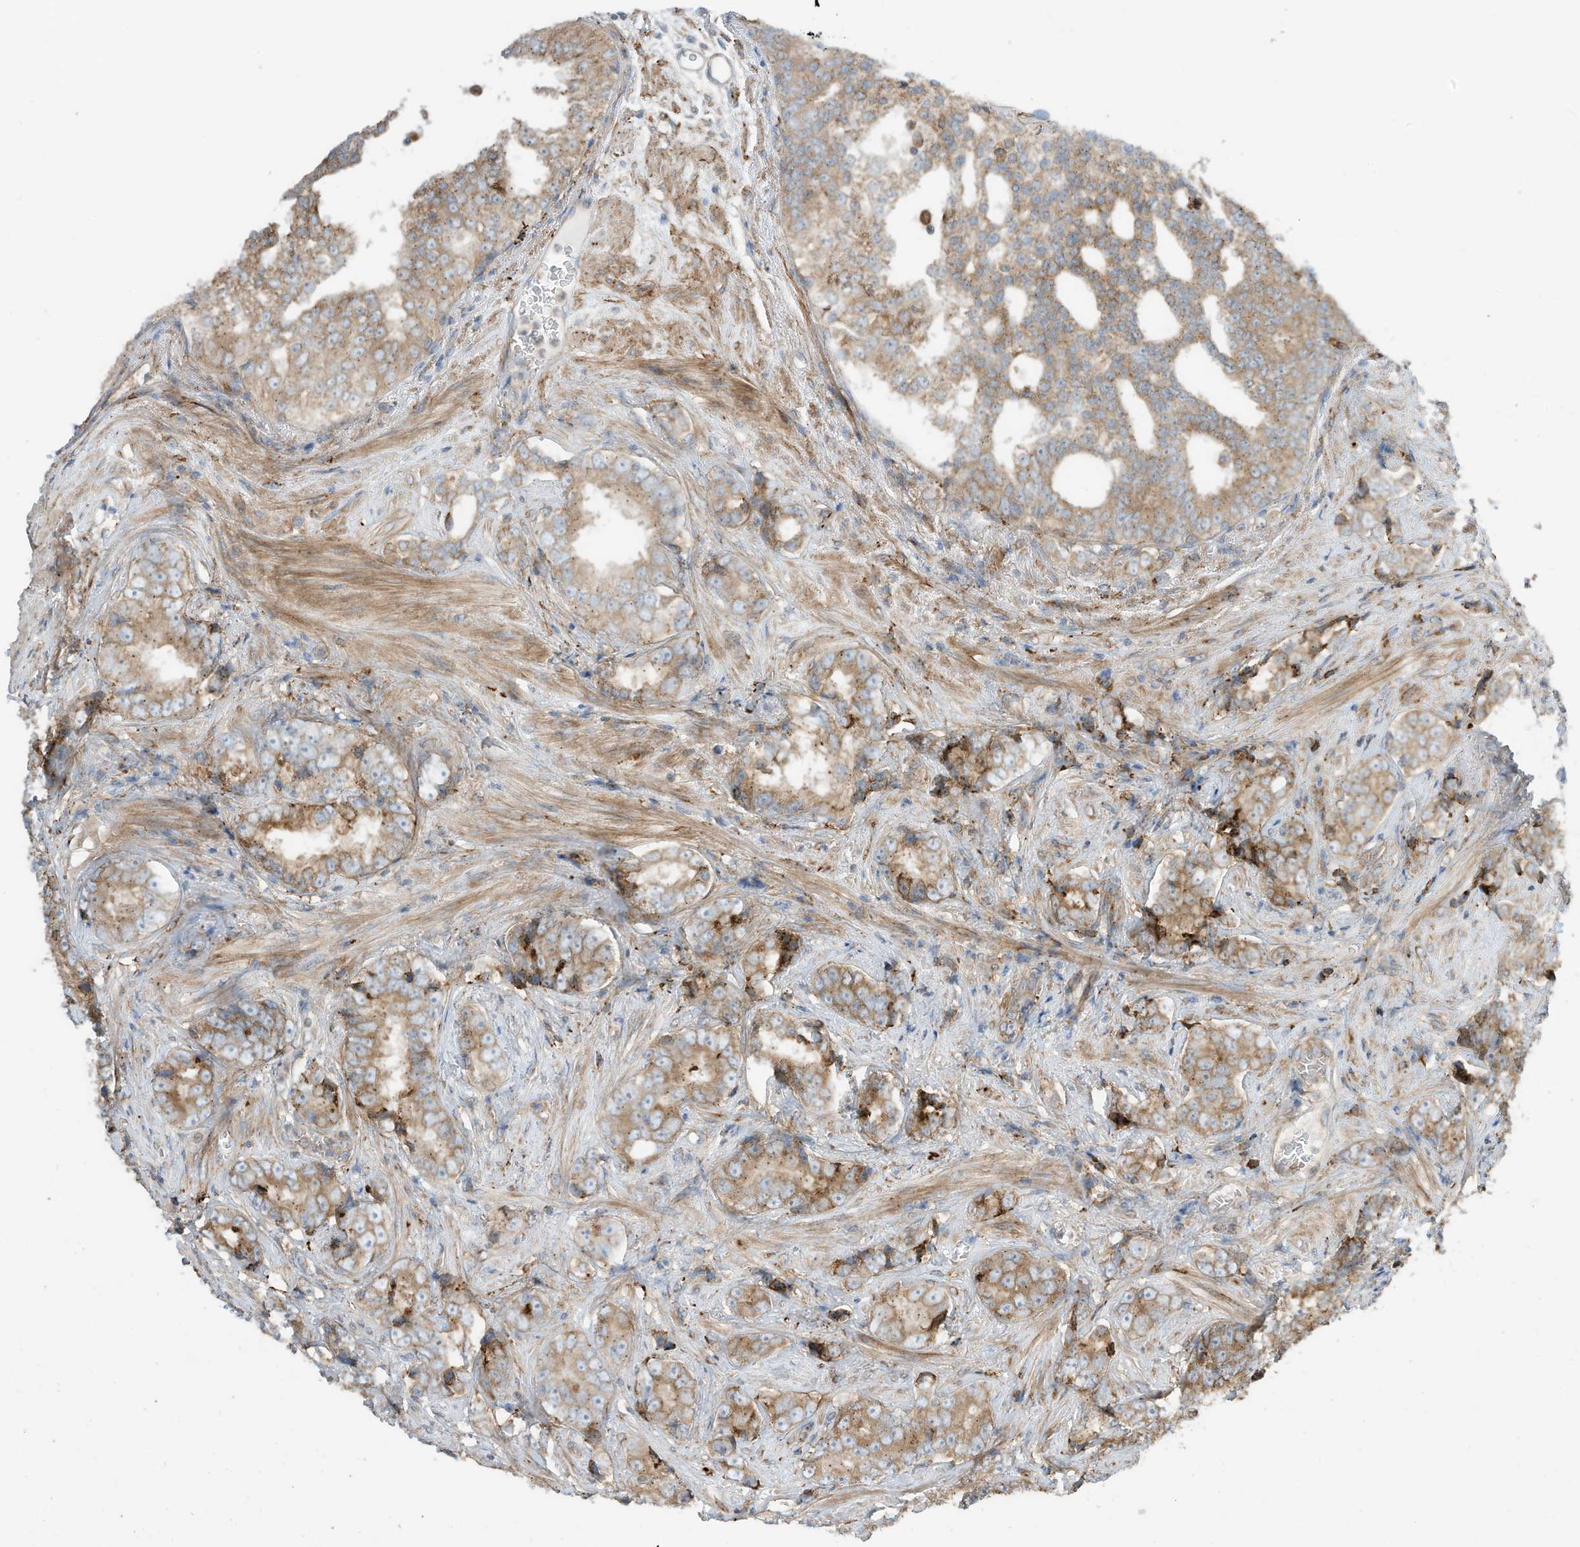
{"staining": {"intensity": "moderate", "quantity": ">75%", "location": "cytoplasmic/membranous"}, "tissue": "prostate cancer", "cell_type": "Tumor cells", "image_type": "cancer", "snomed": [{"axis": "morphology", "description": "Adenocarcinoma, High grade"}, {"axis": "topography", "description": "Prostate"}], "caption": "Approximately >75% of tumor cells in adenocarcinoma (high-grade) (prostate) display moderate cytoplasmic/membranous protein expression as visualized by brown immunohistochemical staining.", "gene": "TRNAU1AP", "patient": {"sex": "male", "age": 66}}